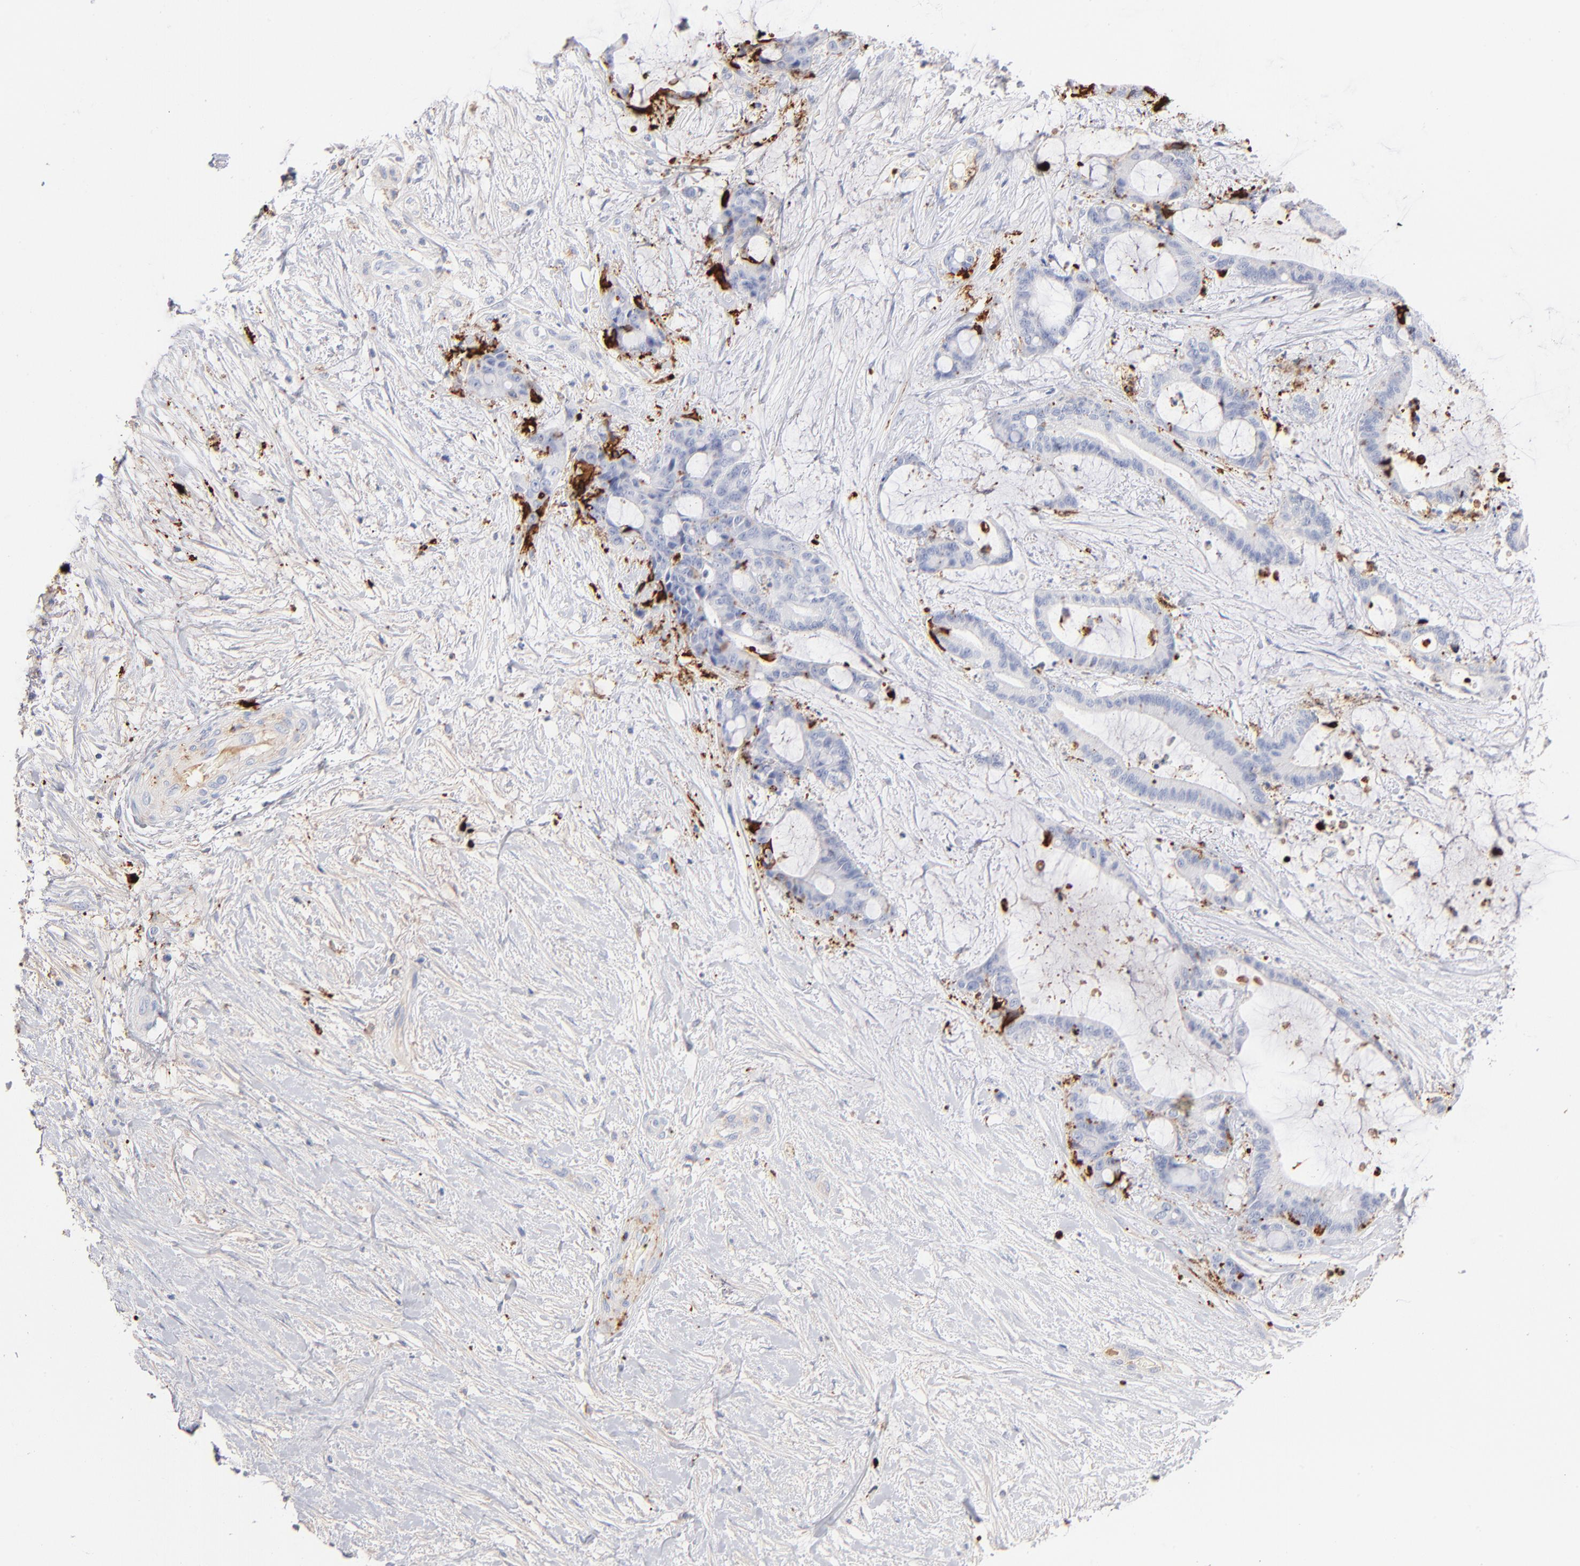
{"staining": {"intensity": "negative", "quantity": "none", "location": "none"}, "tissue": "liver cancer", "cell_type": "Tumor cells", "image_type": "cancer", "snomed": [{"axis": "morphology", "description": "Cholangiocarcinoma"}, {"axis": "topography", "description": "Liver"}], "caption": "An image of human liver cholangiocarcinoma is negative for staining in tumor cells. The staining is performed using DAB brown chromogen with nuclei counter-stained in using hematoxylin.", "gene": "APOH", "patient": {"sex": "female", "age": 73}}